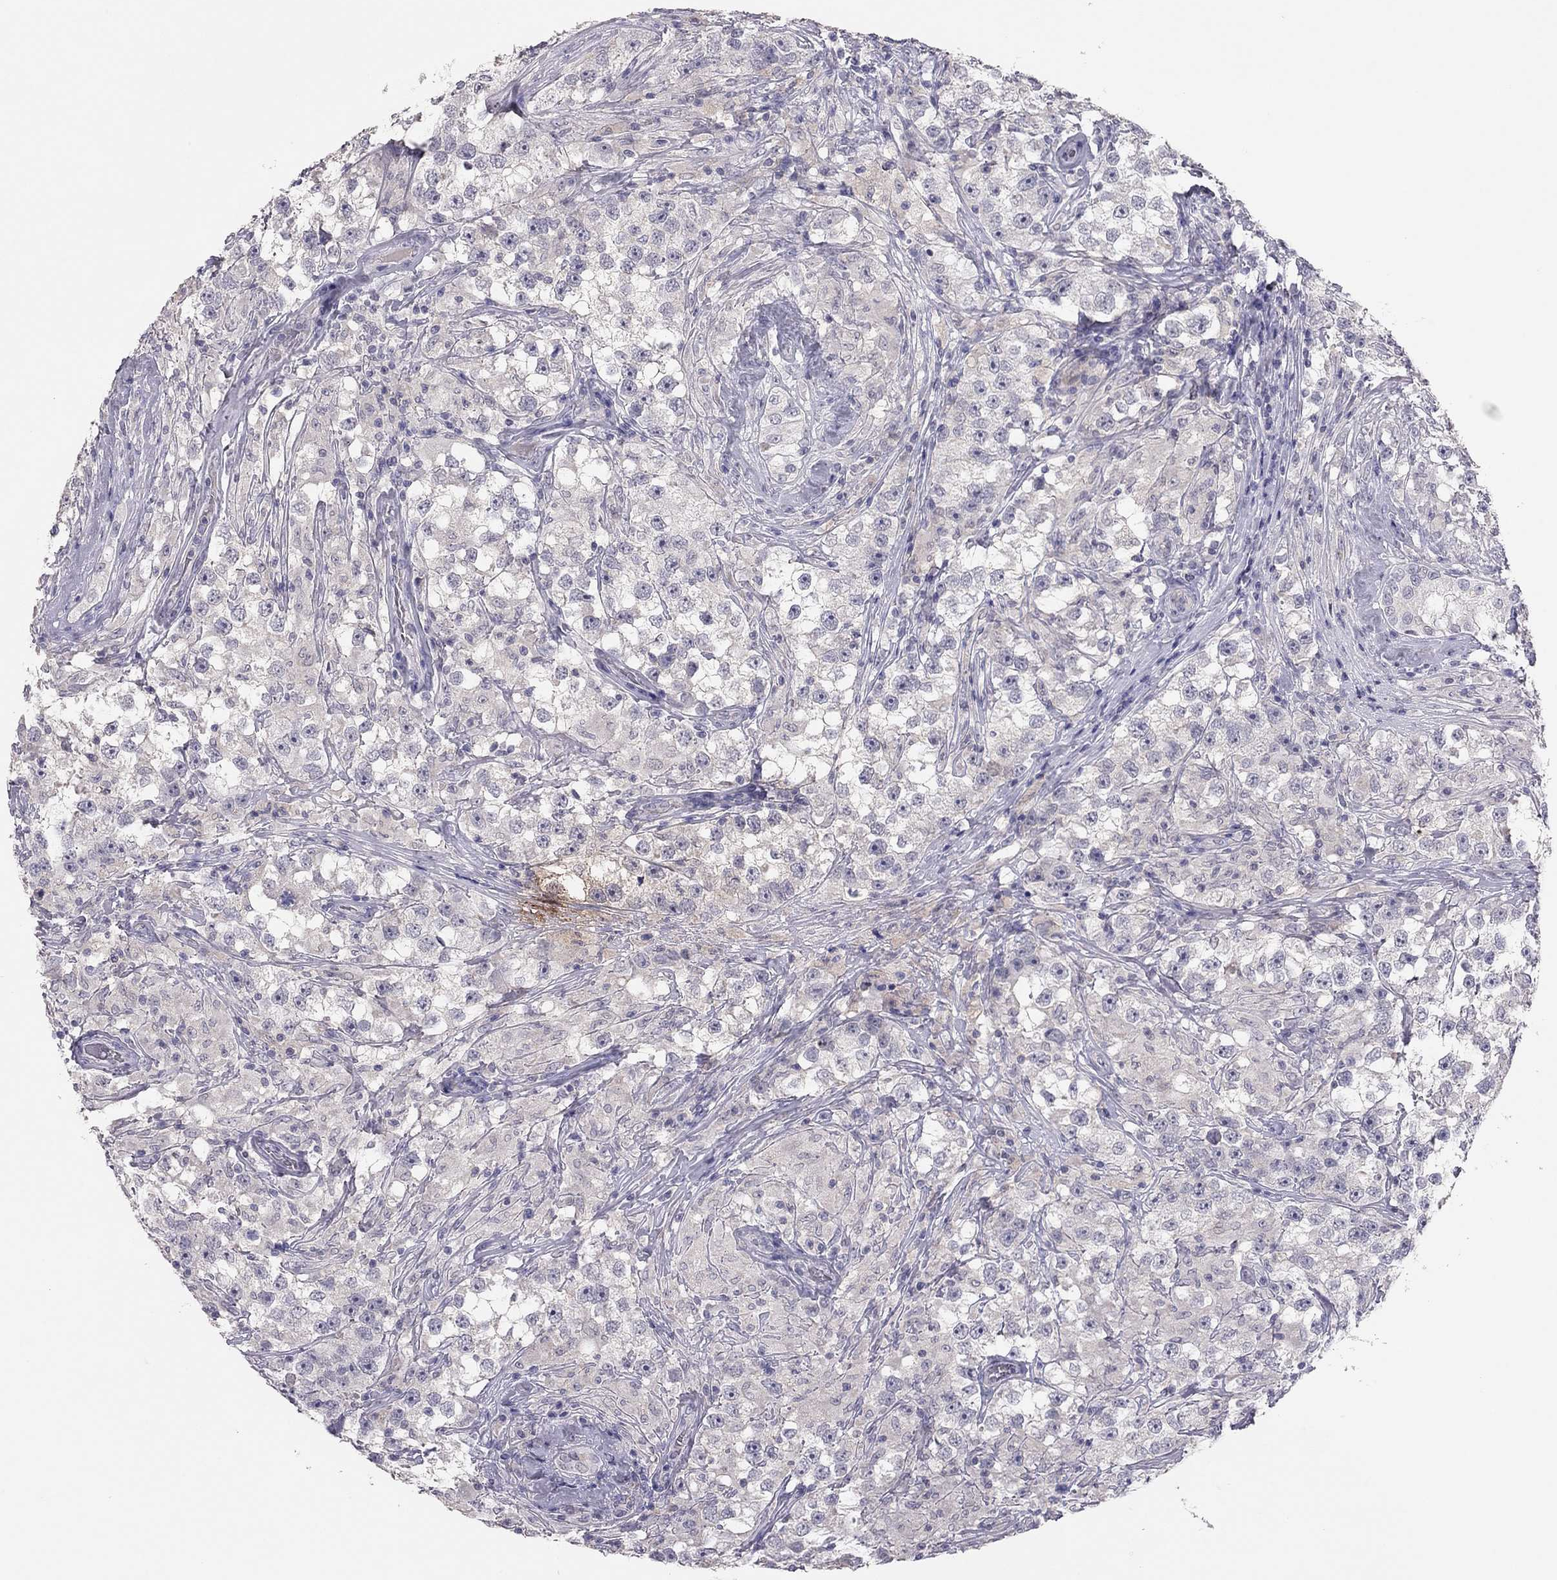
{"staining": {"intensity": "negative", "quantity": "none", "location": "none"}, "tissue": "testis cancer", "cell_type": "Tumor cells", "image_type": "cancer", "snomed": [{"axis": "morphology", "description": "Seminoma, NOS"}, {"axis": "topography", "description": "Testis"}], "caption": "Immunohistochemistry (IHC) of human testis cancer (seminoma) shows no positivity in tumor cells.", "gene": "ADORA2A", "patient": {"sex": "male", "age": 46}}